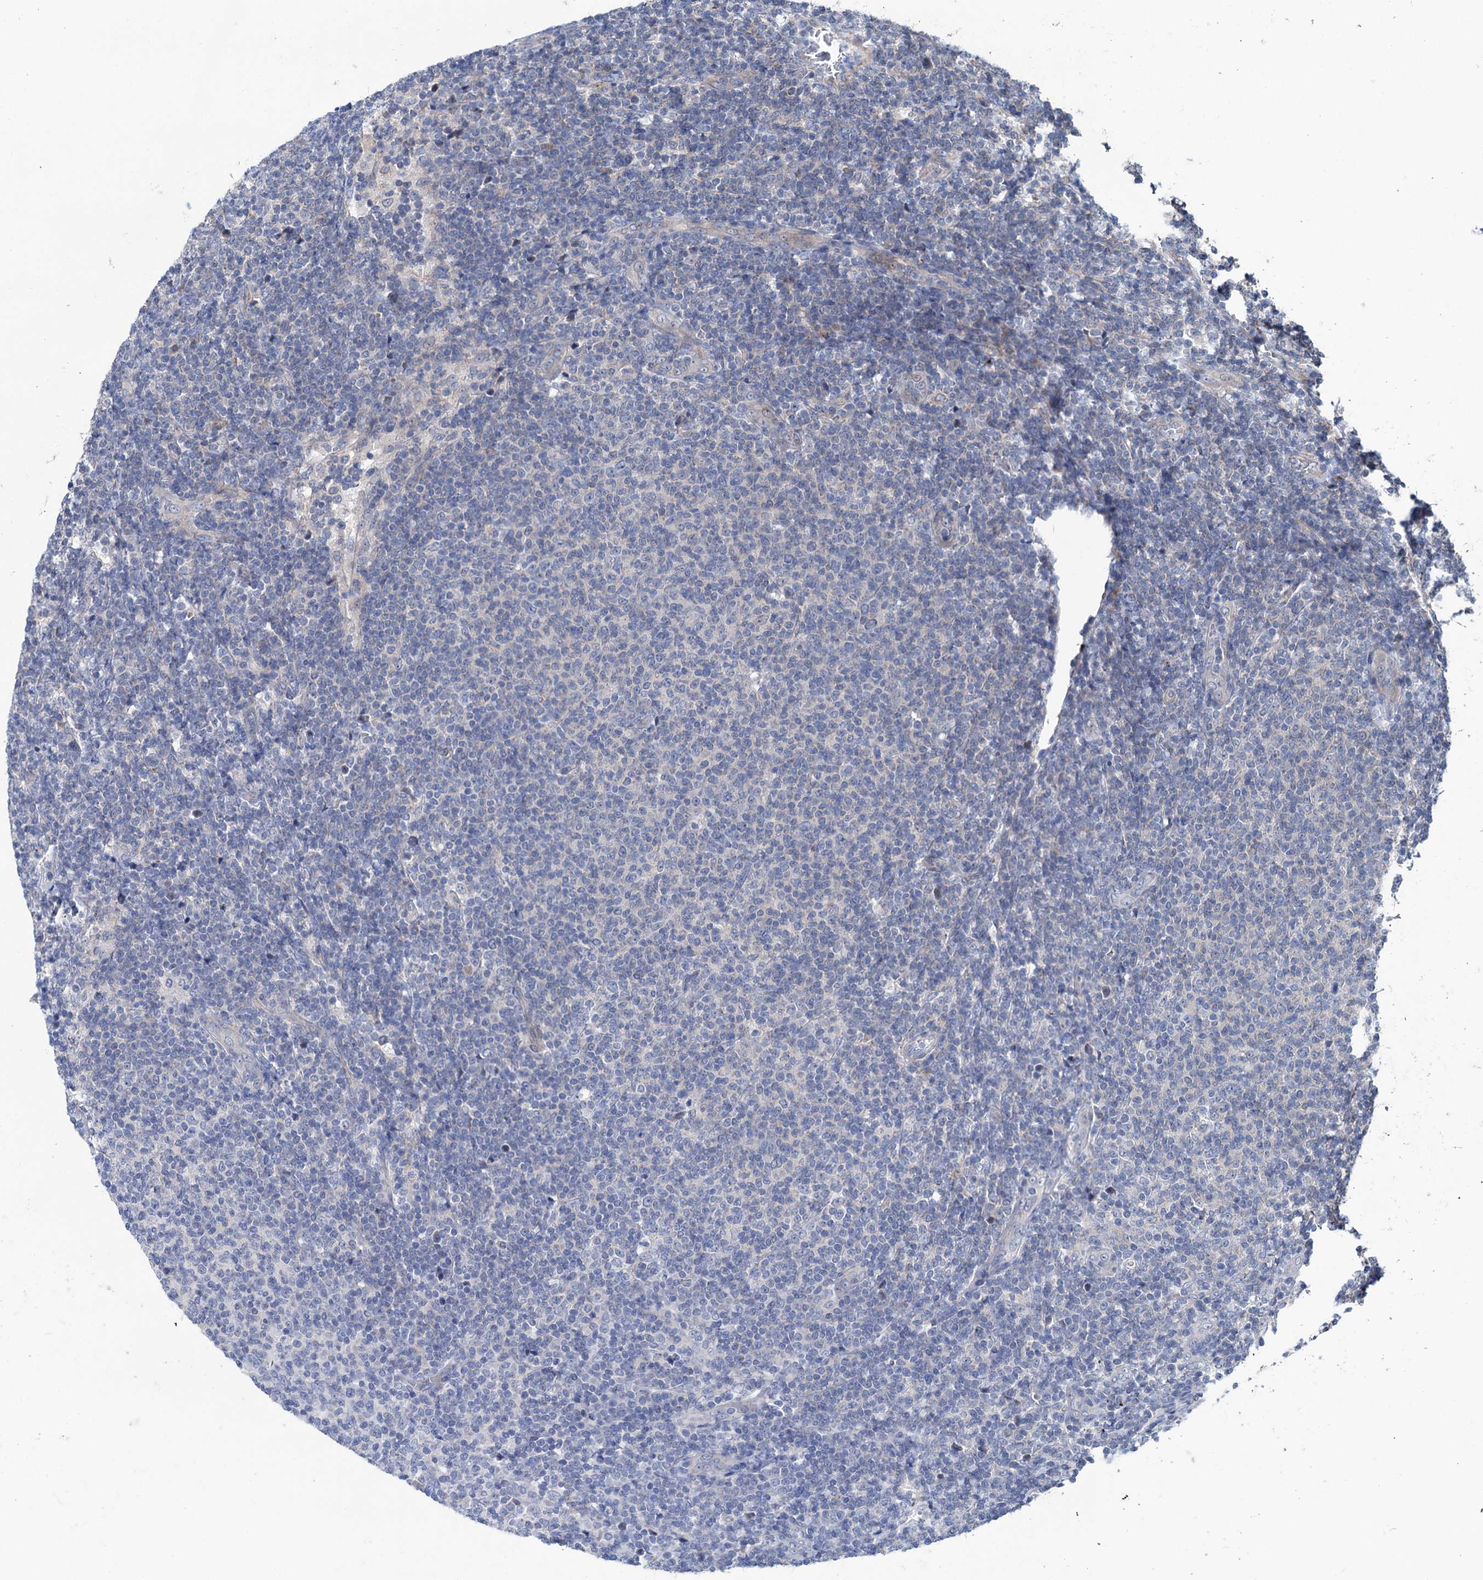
{"staining": {"intensity": "negative", "quantity": "none", "location": "none"}, "tissue": "lymphoma", "cell_type": "Tumor cells", "image_type": "cancer", "snomed": [{"axis": "morphology", "description": "Malignant lymphoma, non-Hodgkin's type, Low grade"}, {"axis": "topography", "description": "Lymph node"}], "caption": "The photomicrograph demonstrates no staining of tumor cells in lymphoma.", "gene": "EYA4", "patient": {"sex": "male", "age": 66}}